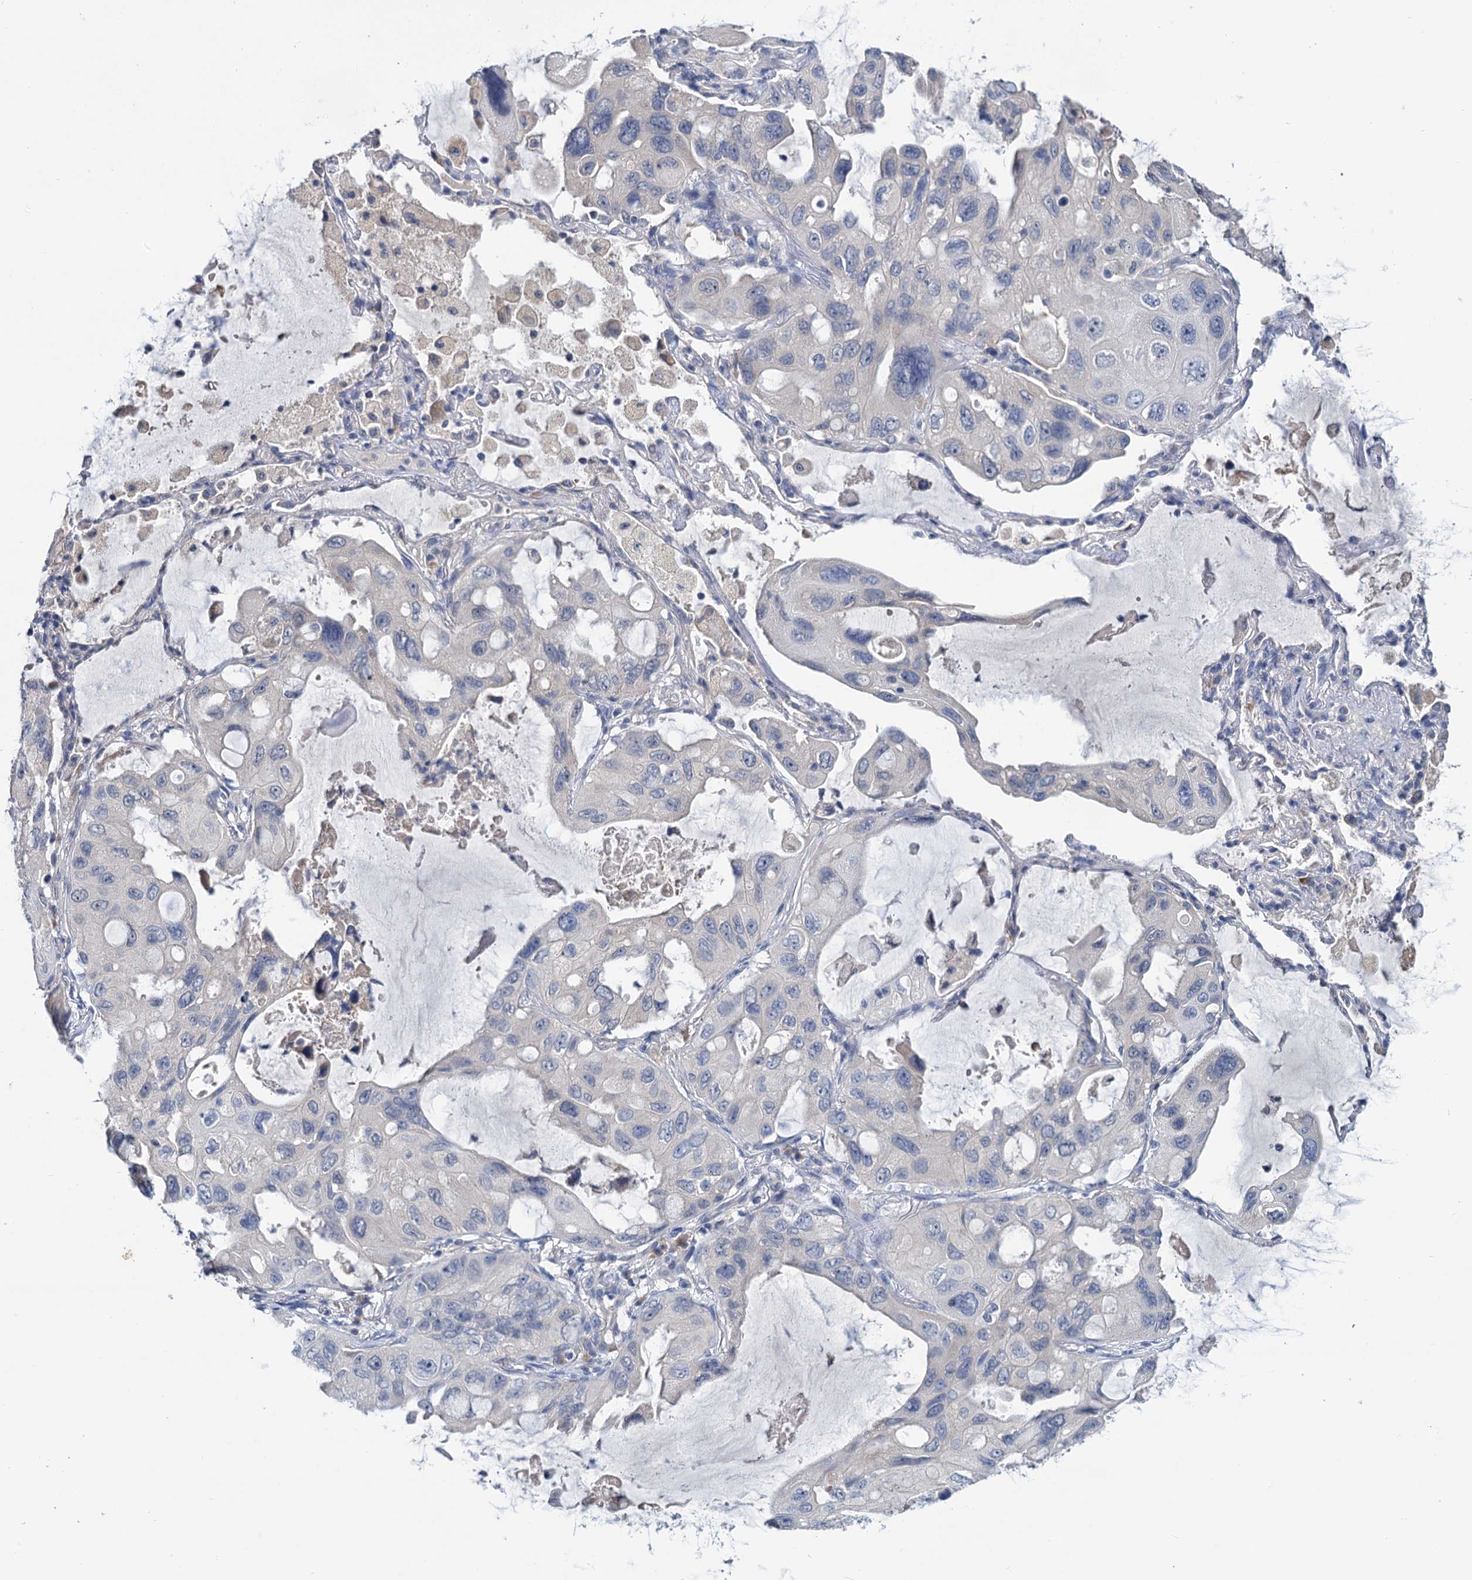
{"staining": {"intensity": "negative", "quantity": "none", "location": "none"}, "tissue": "lung cancer", "cell_type": "Tumor cells", "image_type": "cancer", "snomed": [{"axis": "morphology", "description": "Squamous cell carcinoma, NOS"}, {"axis": "topography", "description": "Lung"}], "caption": "The image demonstrates no staining of tumor cells in lung cancer.", "gene": "ANKRD42", "patient": {"sex": "female", "age": 73}}